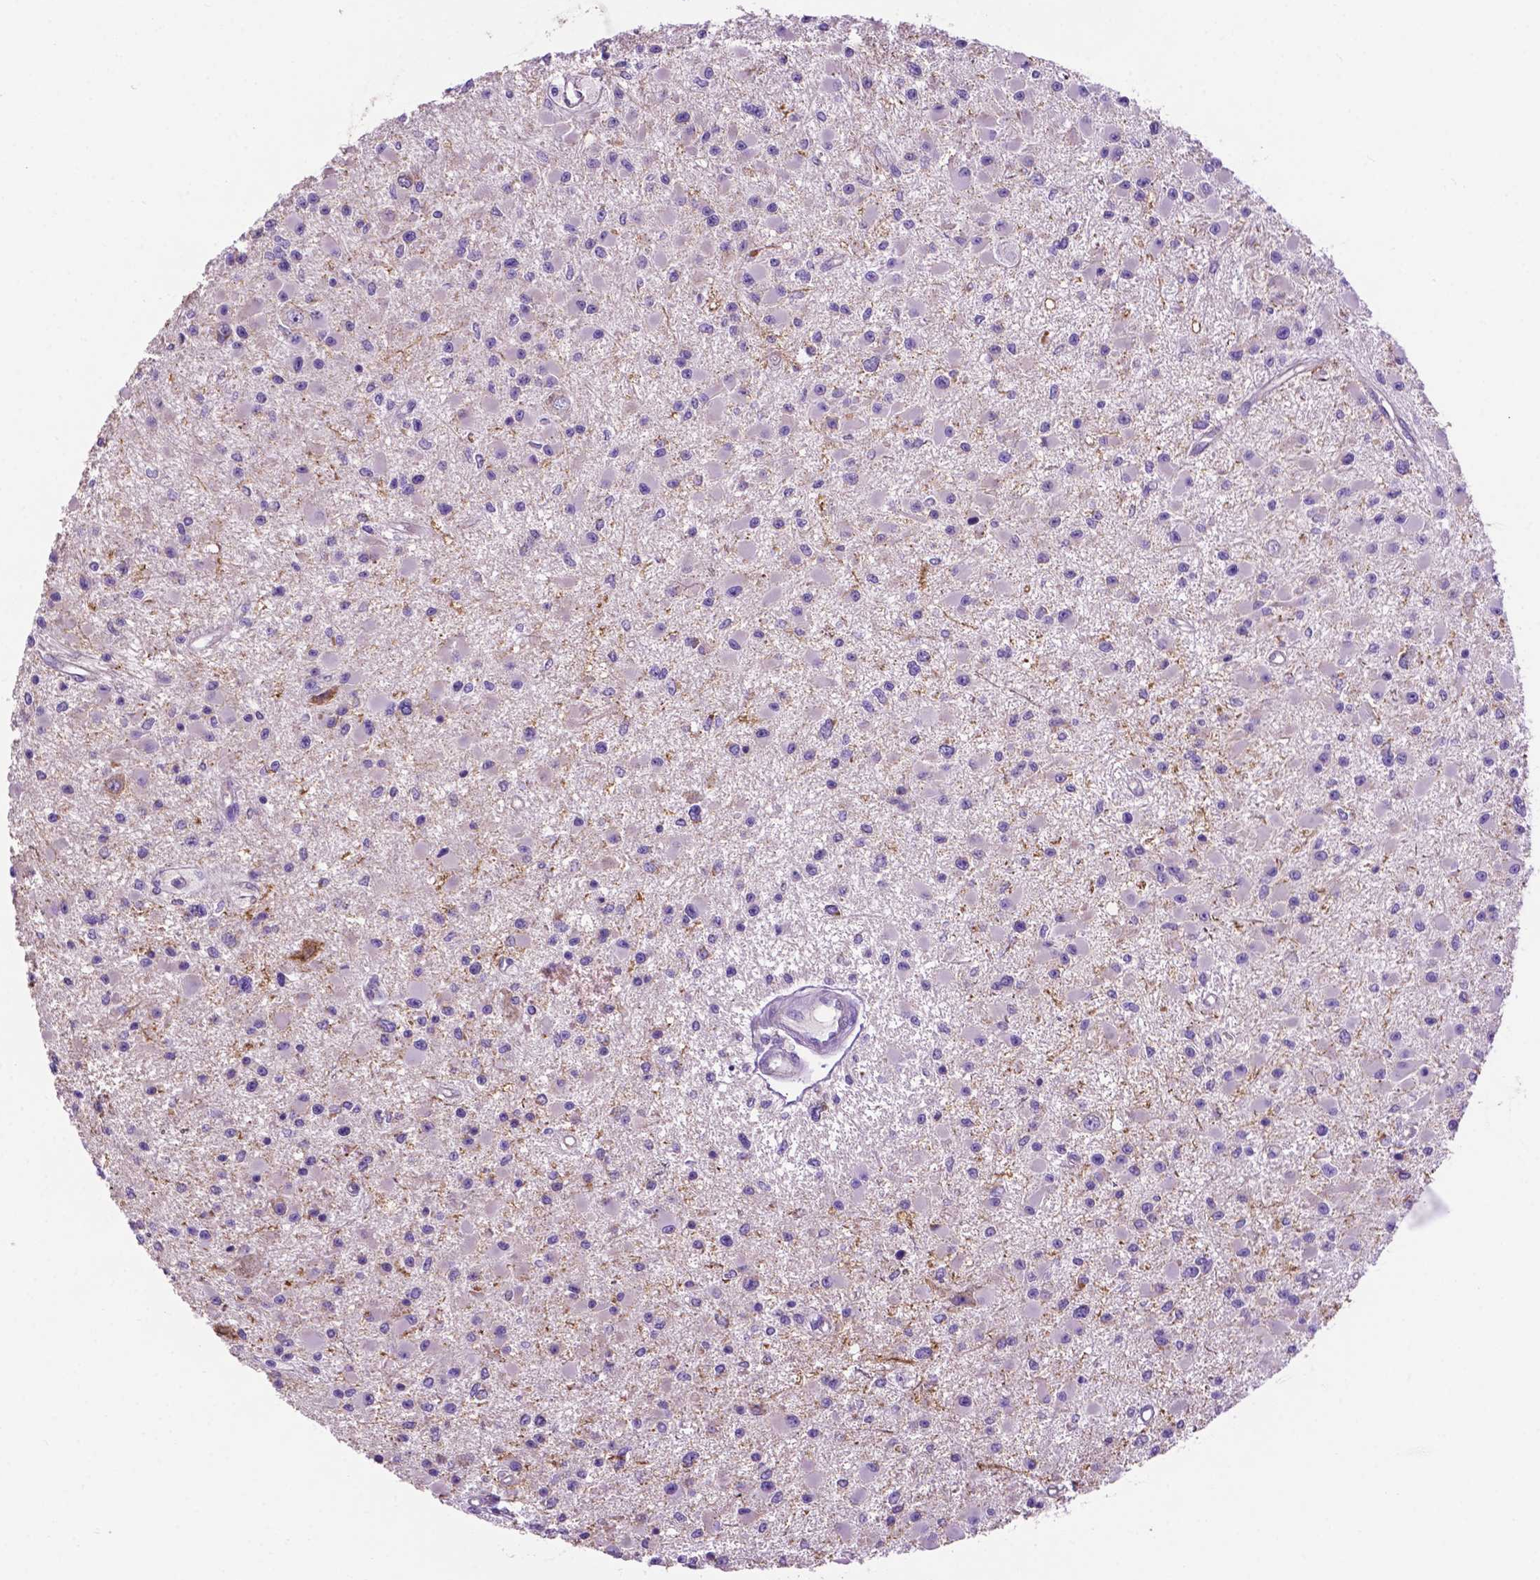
{"staining": {"intensity": "negative", "quantity": "none", "location": "none"}, "tissue": "glioma", "cell_type": "Tumor cells", "image_type": "cancer", "snomed": [{"axis": "morphology", "description": "Glioma, malignant, High grade"}, {"axis": "topography", "description": "Brain"}], "caption": "Tumor cells are negative for brown protein staining in malignant glioma (high-grade).", "gene": "PHYHIP", "patient": {"sex": "male", "age": 54}}